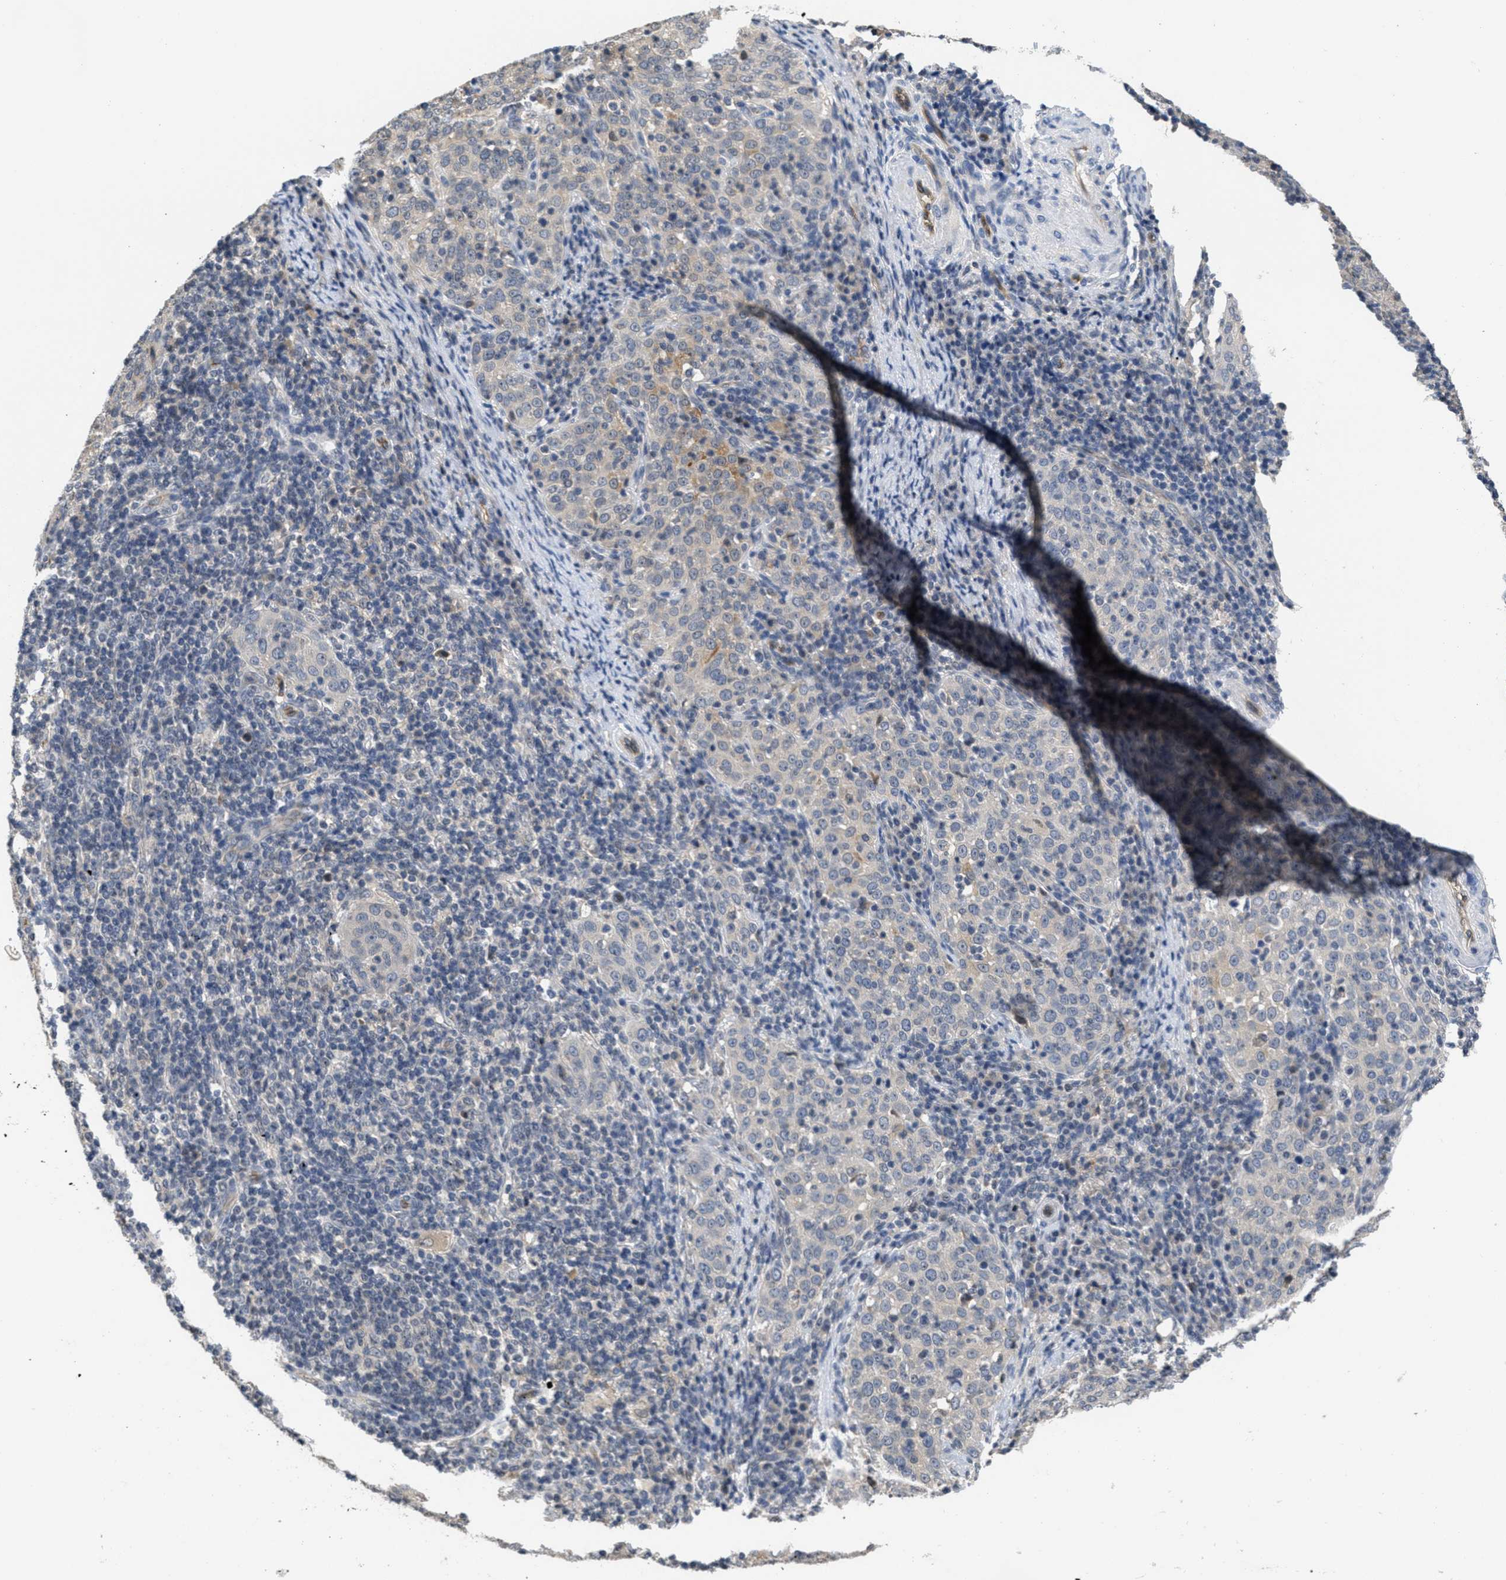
{"staining": {"intensity": "weak", "quantity": "<25%", "location": "cytoplasmic/membranous"}, "tissue": "cervical cancer", "cell_type": "Tumor cells", "image_type": "cancer", "snomed": [{"axis": "morphology", "description": "Squamous cell carcinoma, NOS"}, {"axis": "topography", "description": "Cervix"}], "caption": "Histopathology image shows no protein expression in tumor cells of squamous cell carcinoma (cervical) tissue.", "gene": "ANGPT1", "patient": {"sex": "female", "age": 51}}